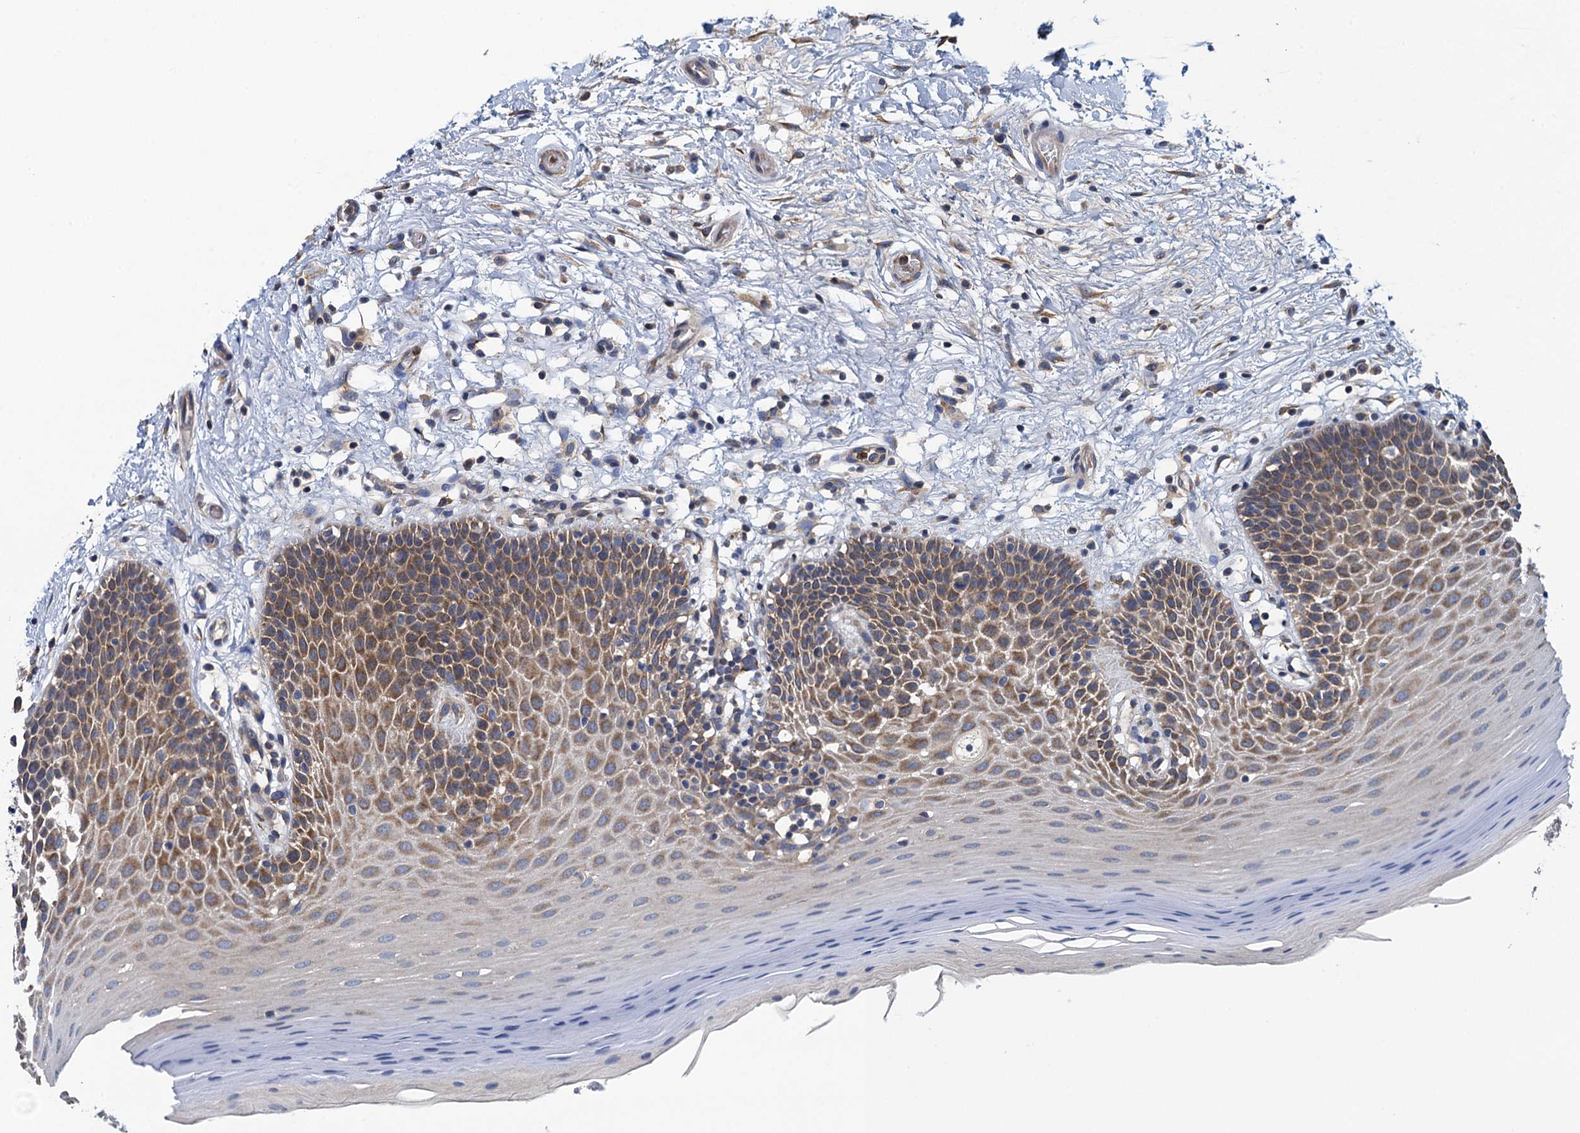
{"staining": {"intensity": "moderate", "quantity": ">75%", "location": "cytoplasmic/membranous"}, "tissue": "oral mucosa", "cell_type": "Squamous epithelial cells", "image_type": "normal", "snomed": [{"axis": "morphology", "description": "Normal tissue, NOS"}, {"axis": "topography", "description": "Oral tissue"}, {"axis": "topography", "description": "Tounge, NOS"}], "caption": "DAB immunohistochemical staining of benign human oral mucosa reveals moderate cytoplasmic/membranous protein staining in approximately >75% of squamous epithelial cells. (brown staining indicates protein expression, while blue staining denotes nuclei).", "gene": "ADCY9", "patient": {"sex": "male", "age": 47}}